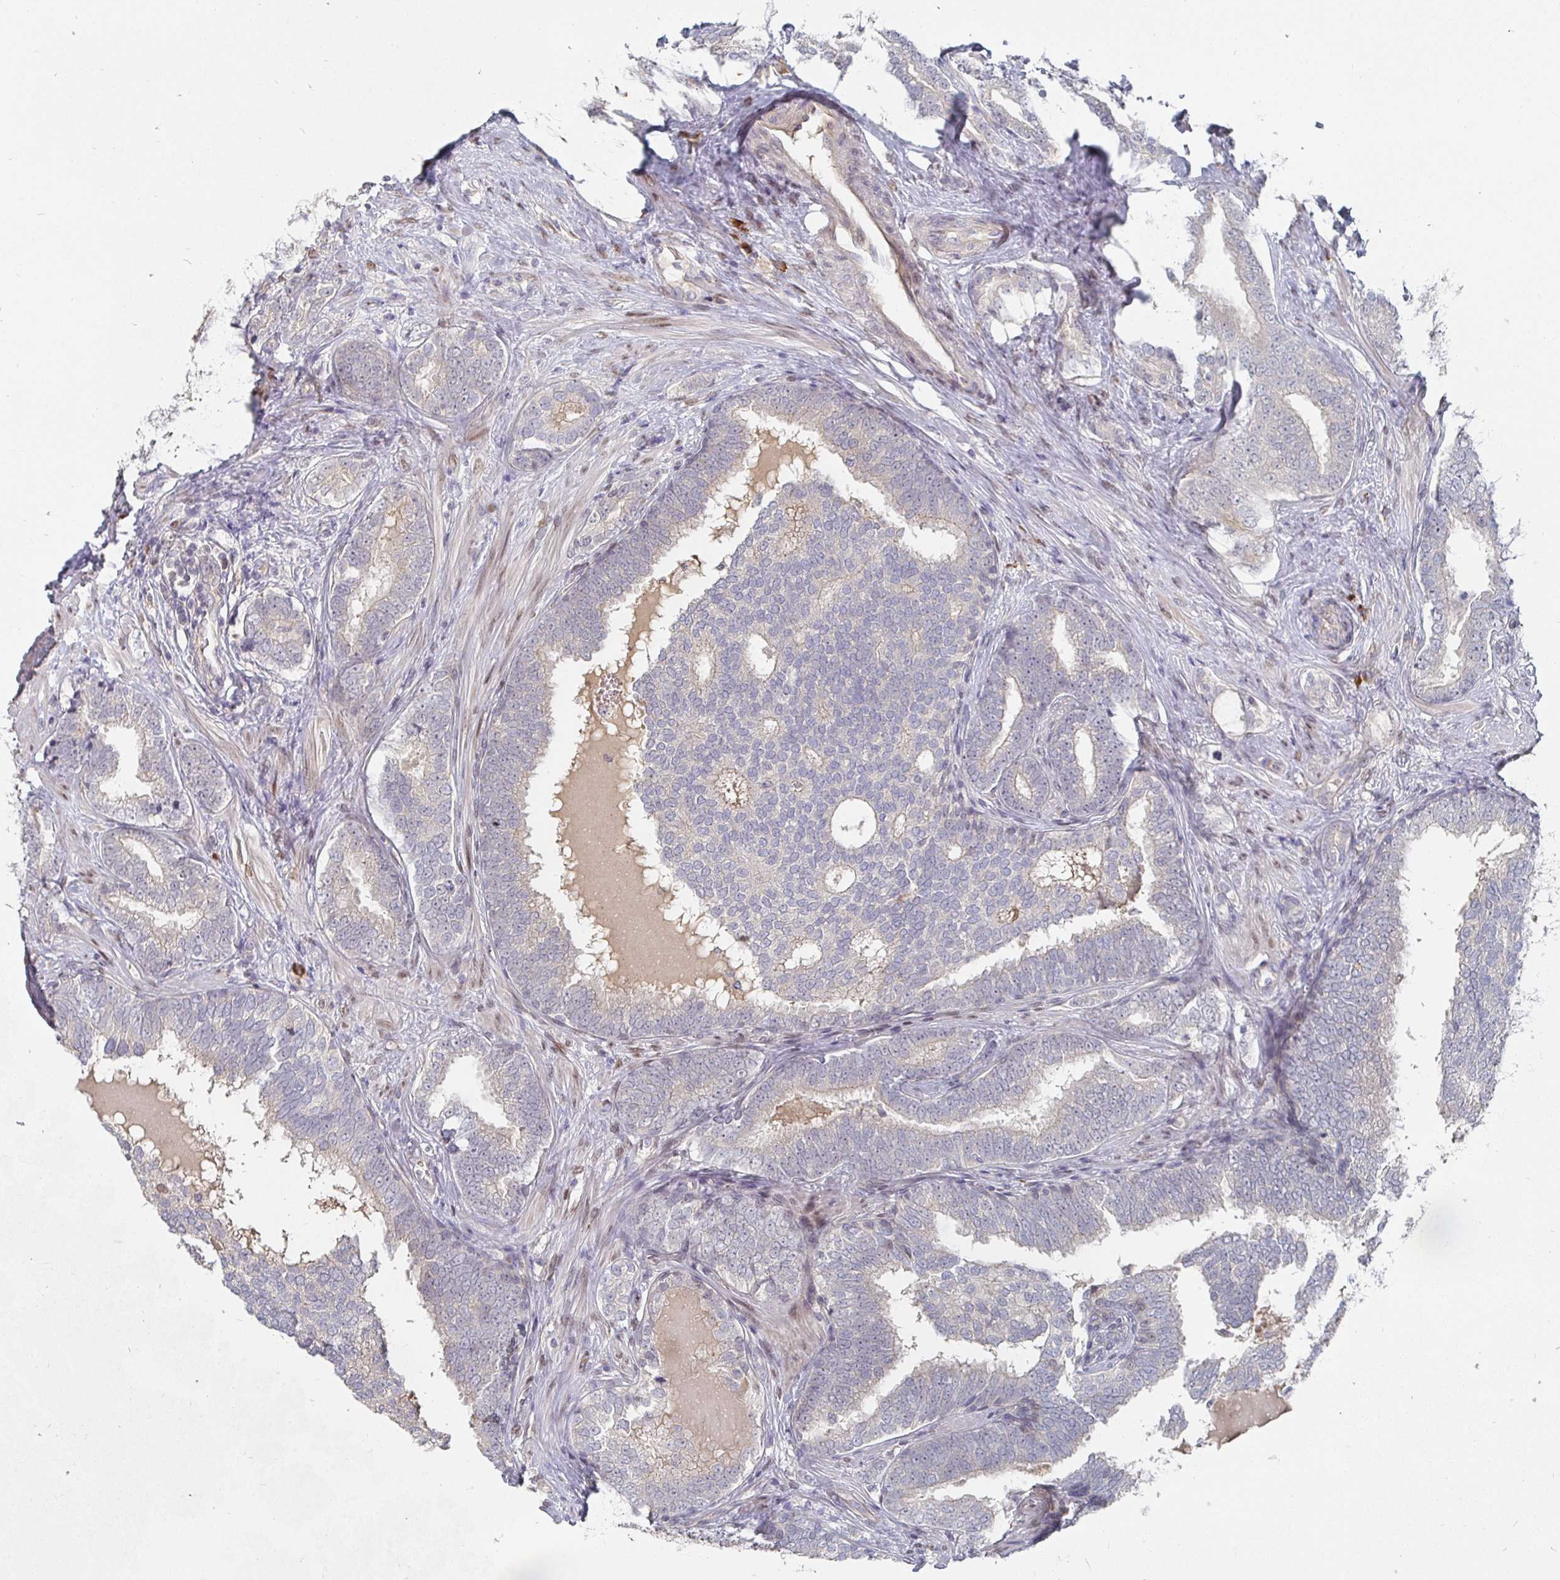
{"staining": {"intensity": "negative", "quantity": "none", "location": "none"}, "tissue": "prostate cancer", "cell_type": "Tumor cells", "image_type": "cancer", "snomed": [{"axis": "morphology", "description": "Adenocarcinoma, High grade"}, {"axis": "topography", "description": "Prostate"}], "caption": "IHC photomicrograph of neoplastic tissue: human prostate adenocarcinoma (high-grade) stained with DAB (3,3'-diaminobenzidine) shows no significant protein expression in tumor cells.", "gene": "MEIS1", "patient": {"sex": "male", "age": 72}}